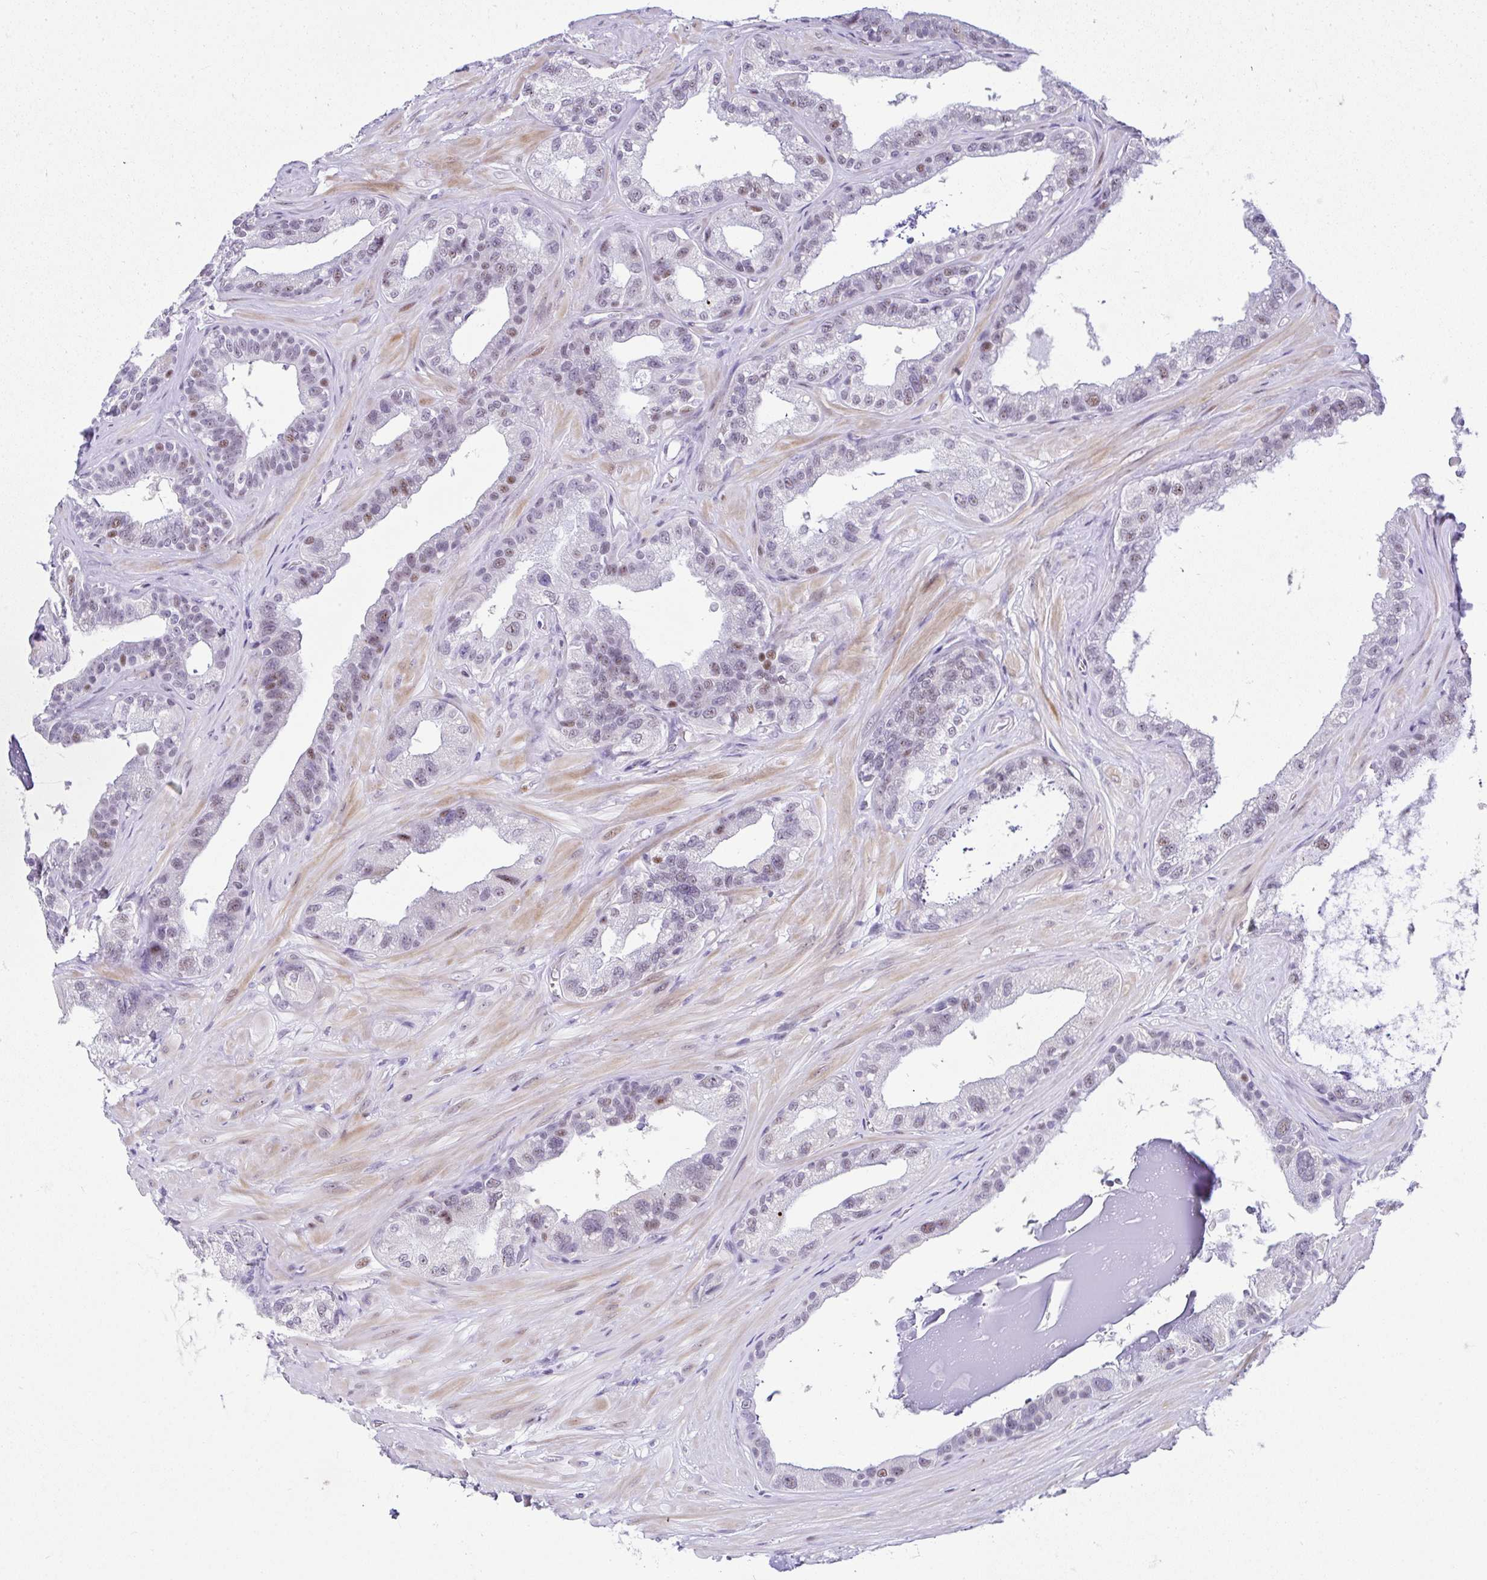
{"staining": {"intensity": "moderate", "quantity": "<25%", "location": "nuclear"}, "tissue": "seminal vesicle", "cell_type": "Glandular cells", "image_type": "normal", "snomed": [{"axis": "morphology", "description": "Normal tissue, NOS"}, {"axis": "topography", "description": "Seminal veicle"}, {"axis": "topography", "description": "Peripheral nerve tissue"}], "caption": "Brown immunohistochemical staining in normal human seminal vesicle displays moderate nuclear positivity in approximately <25% of glandular cells.", "gene": "NR1D2", "patient": {"sex": "male", "age": 76}}